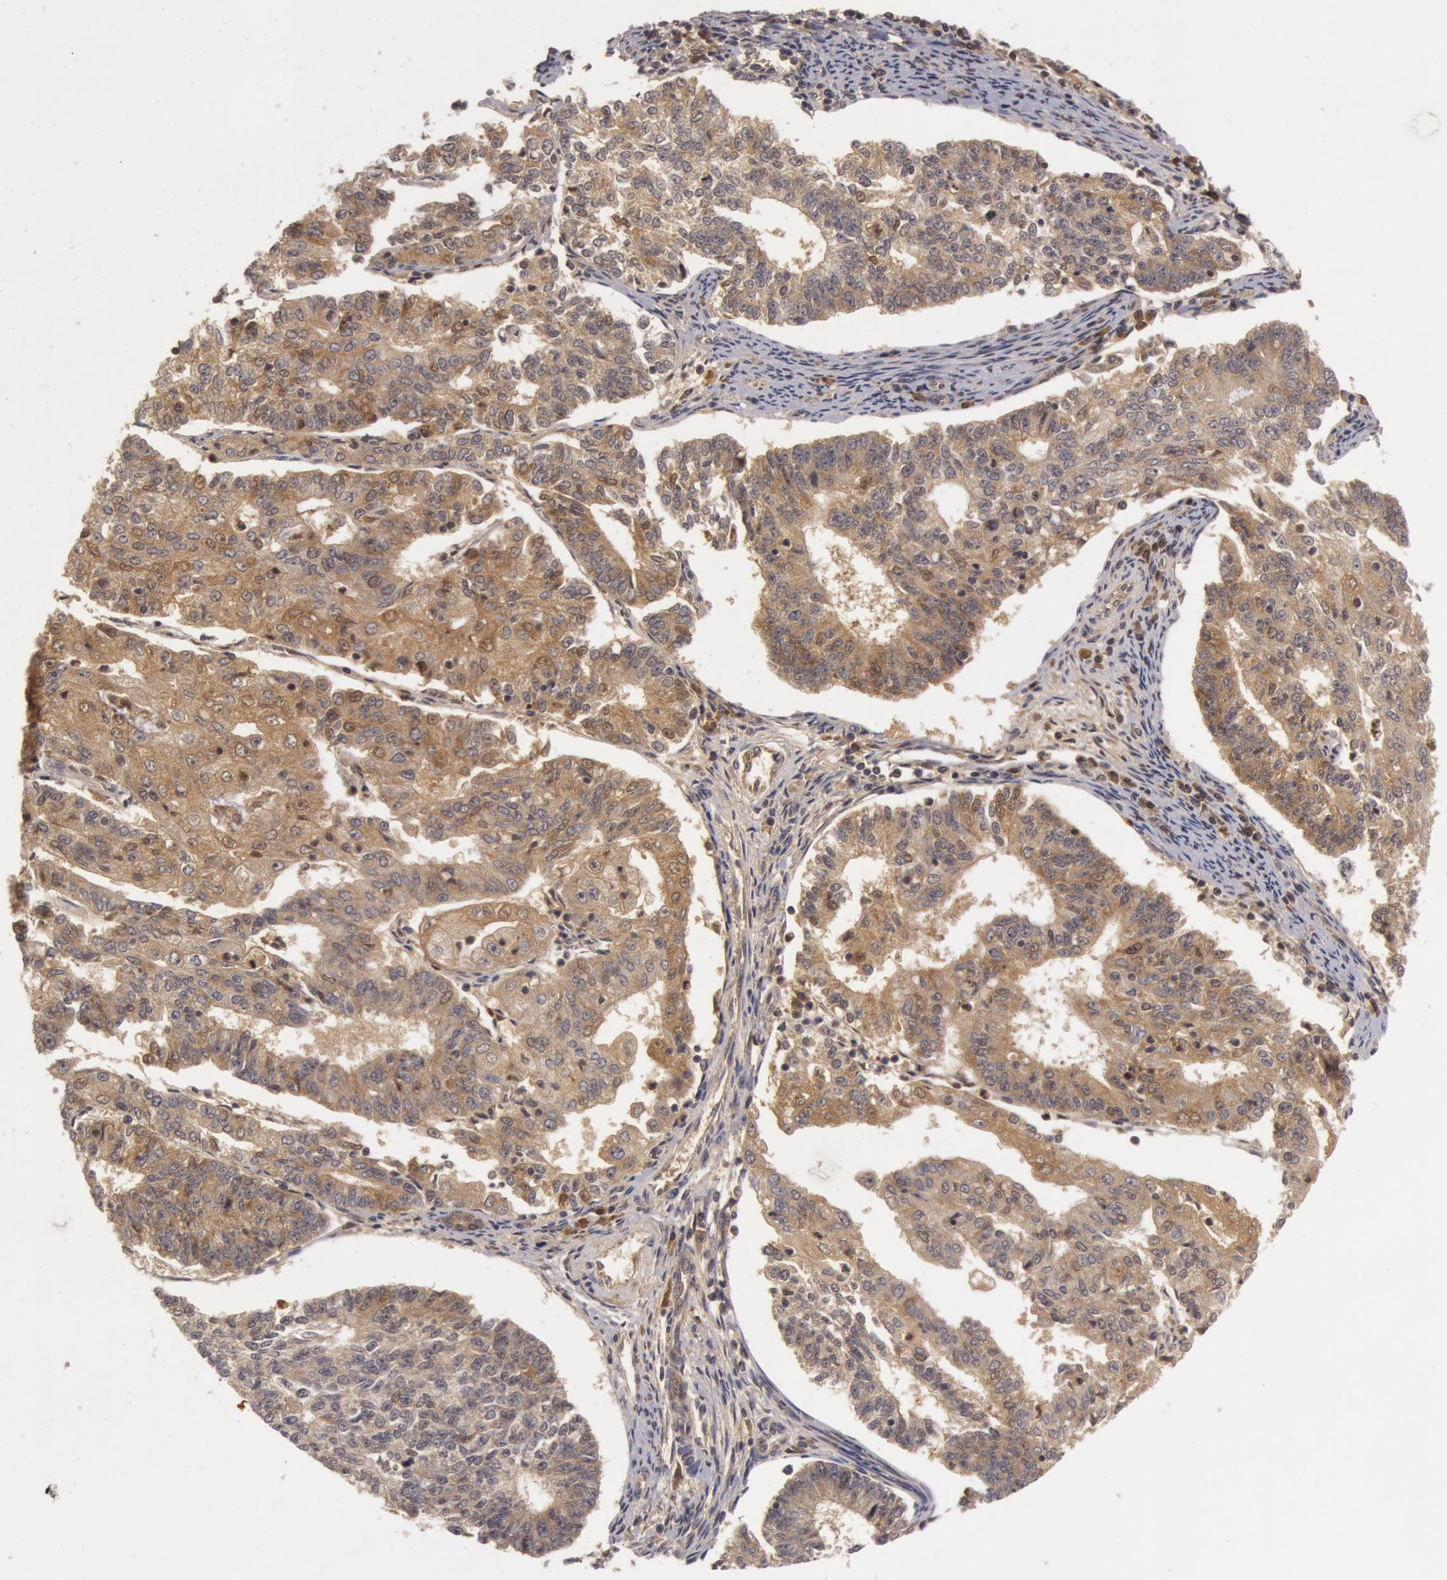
{"staining": {"intensity": "weak", "quantity": ">75%", "location": "cytoplasmic/membranous"}, "tissue": "endometrial cancer", "cell_type": "Tumor cells", "image_type": "cancer", "snomed": [{"axis": "morphology", "description": "Adenocarcinoma, NOS"}, {"axis": "topography", "description": "Endometrium"}], "caption": "A brown stain labels weak cytoplasmic/membranous expression of a protein in adenocarcinoma (endometrial) tumor cells. Using DAB (brown) and hematoxylin (blue) stains, captured at high magnification using brightfield microscopy.", "gene": "BCHE", "patient": {"sex": "female", "age": 56}}